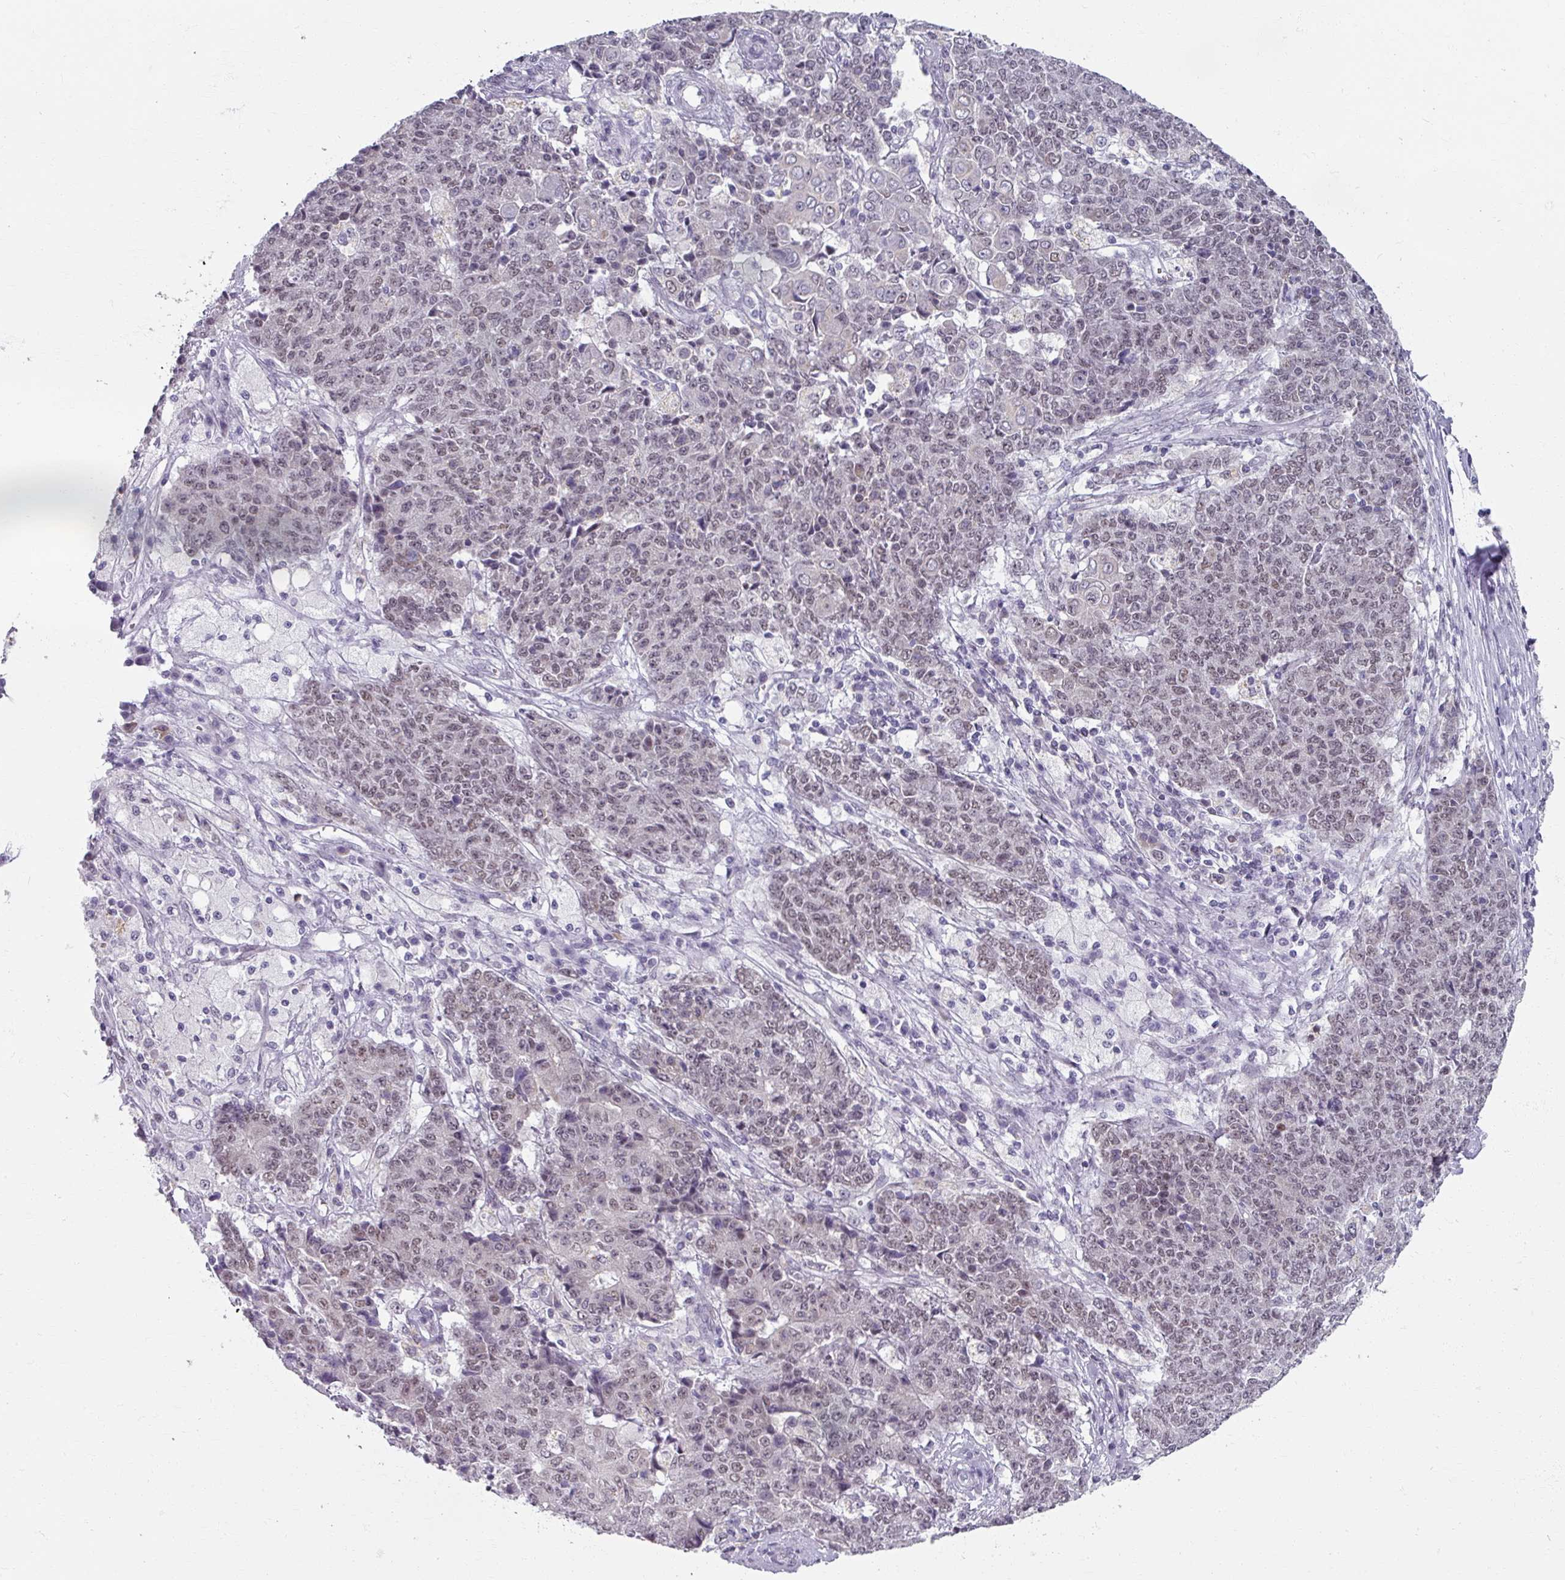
{"staining": {"intensity": "moderate", "quantity": "25%-75%", "location": "nuclear"}, "tissue": "ovarian cancer", "cell_type": "Tumor cells", "image_type": "cancer", "snomed": [{"axis": "morphology", "description": "Carcinoma, endometroid"}, {"axis": "topography", "description": "Ovary"}], "caption": "Brown immunohistochemical staining in ovarian endometroid carcinoma demonstrates moderate nuclear staining in approximately 25%-75% of tumor cells.", "gene": "RIPOR3", "patient": {"sex": "female", "age": 42}}